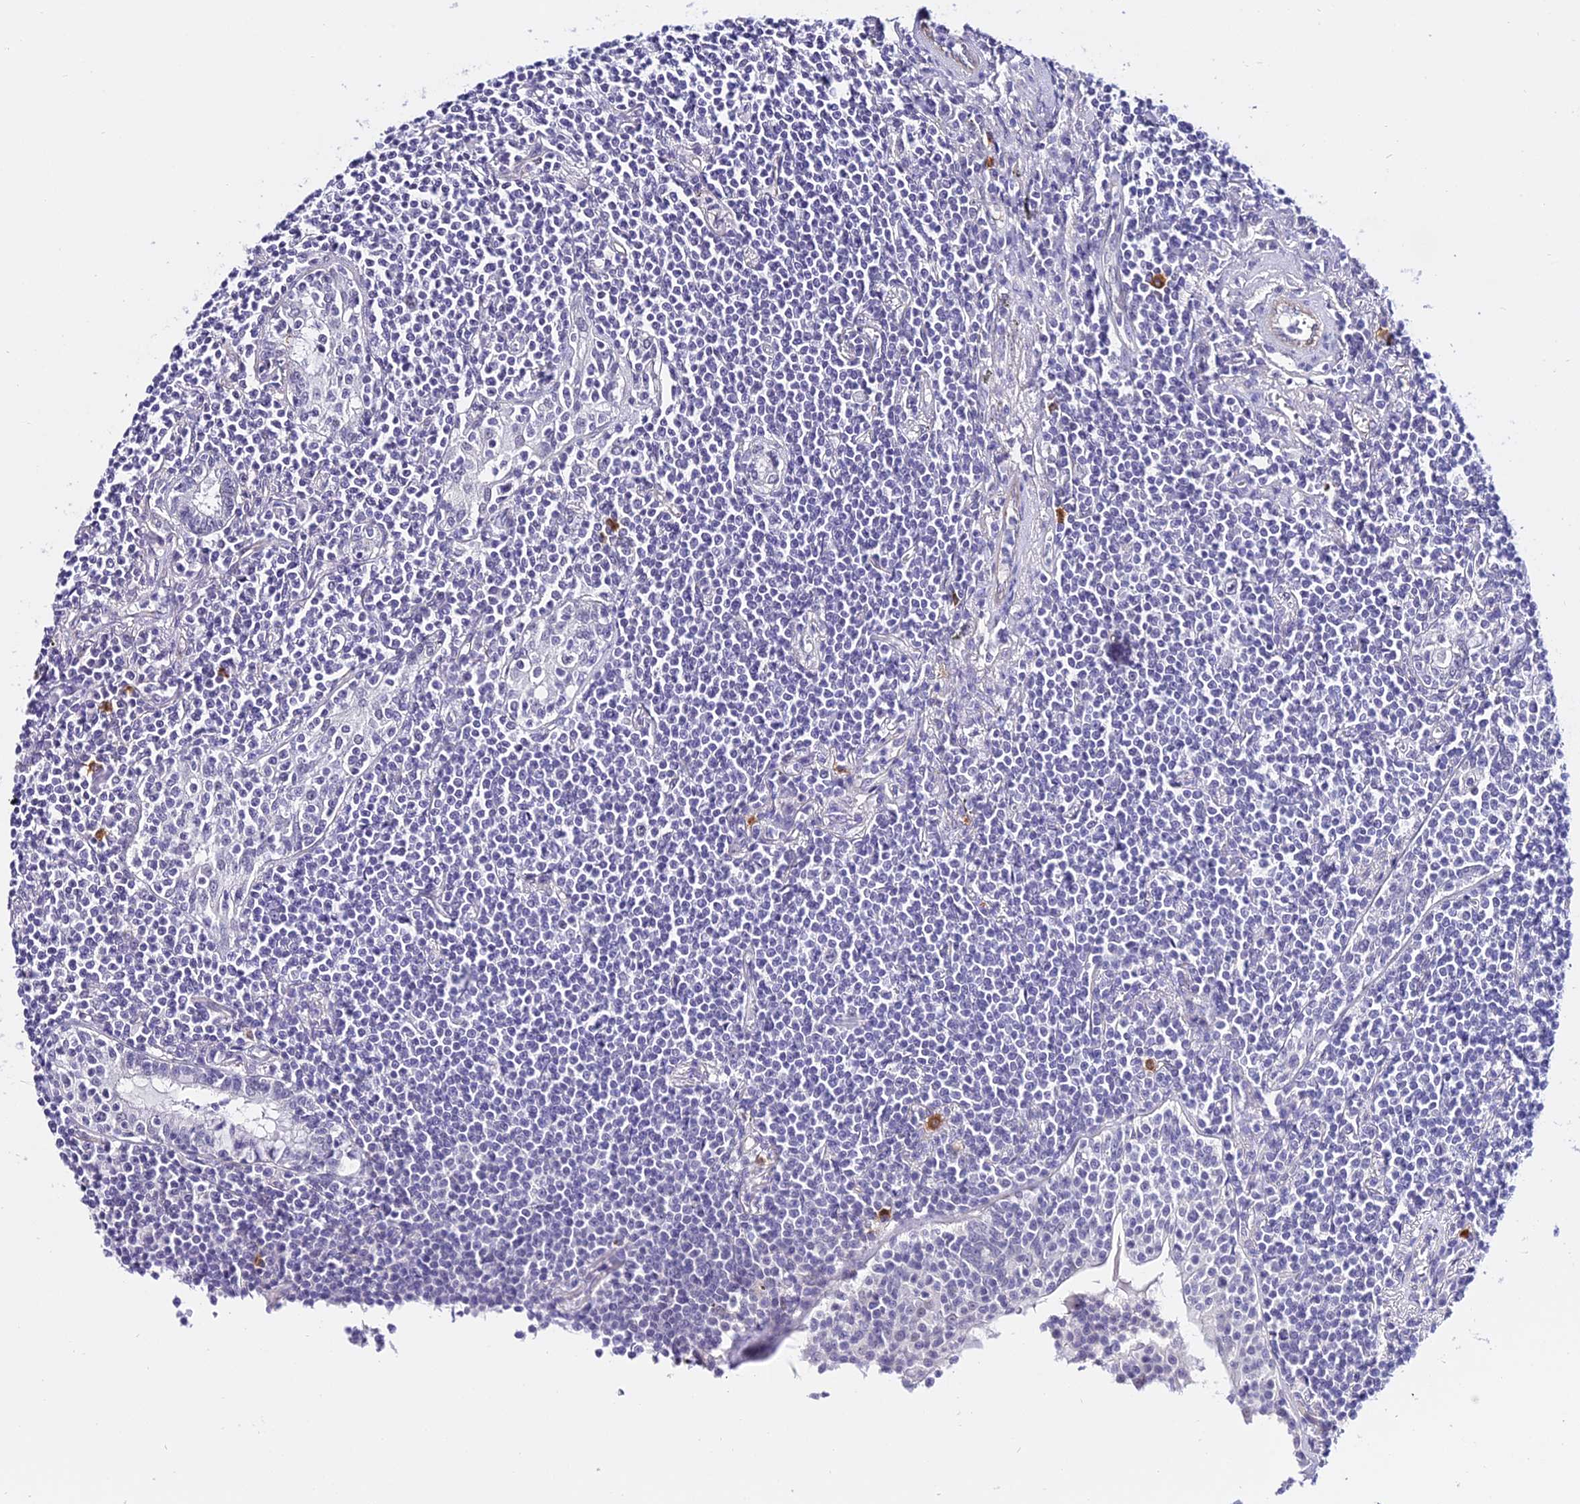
{"staining": {"intensity": "negative", "quantity": "none", "location": "none"}, "tissue": "lymphoma", "cell_type": "Tumor cells", "image_type": "cancer", "snomed": [{"axis": "morphology", "description": "Malignant lymphoma, non-Hodgkin's type, Low grade"}, {"axis": "topography", "description": "Lung"}], "caption": "The micrograph displays no staining of tumor cells in malignant lymphoma, non-Hodgkin's type (low-grade).", "gene": "POLR2I", "patient": {"sex": "female", "age": 71}}